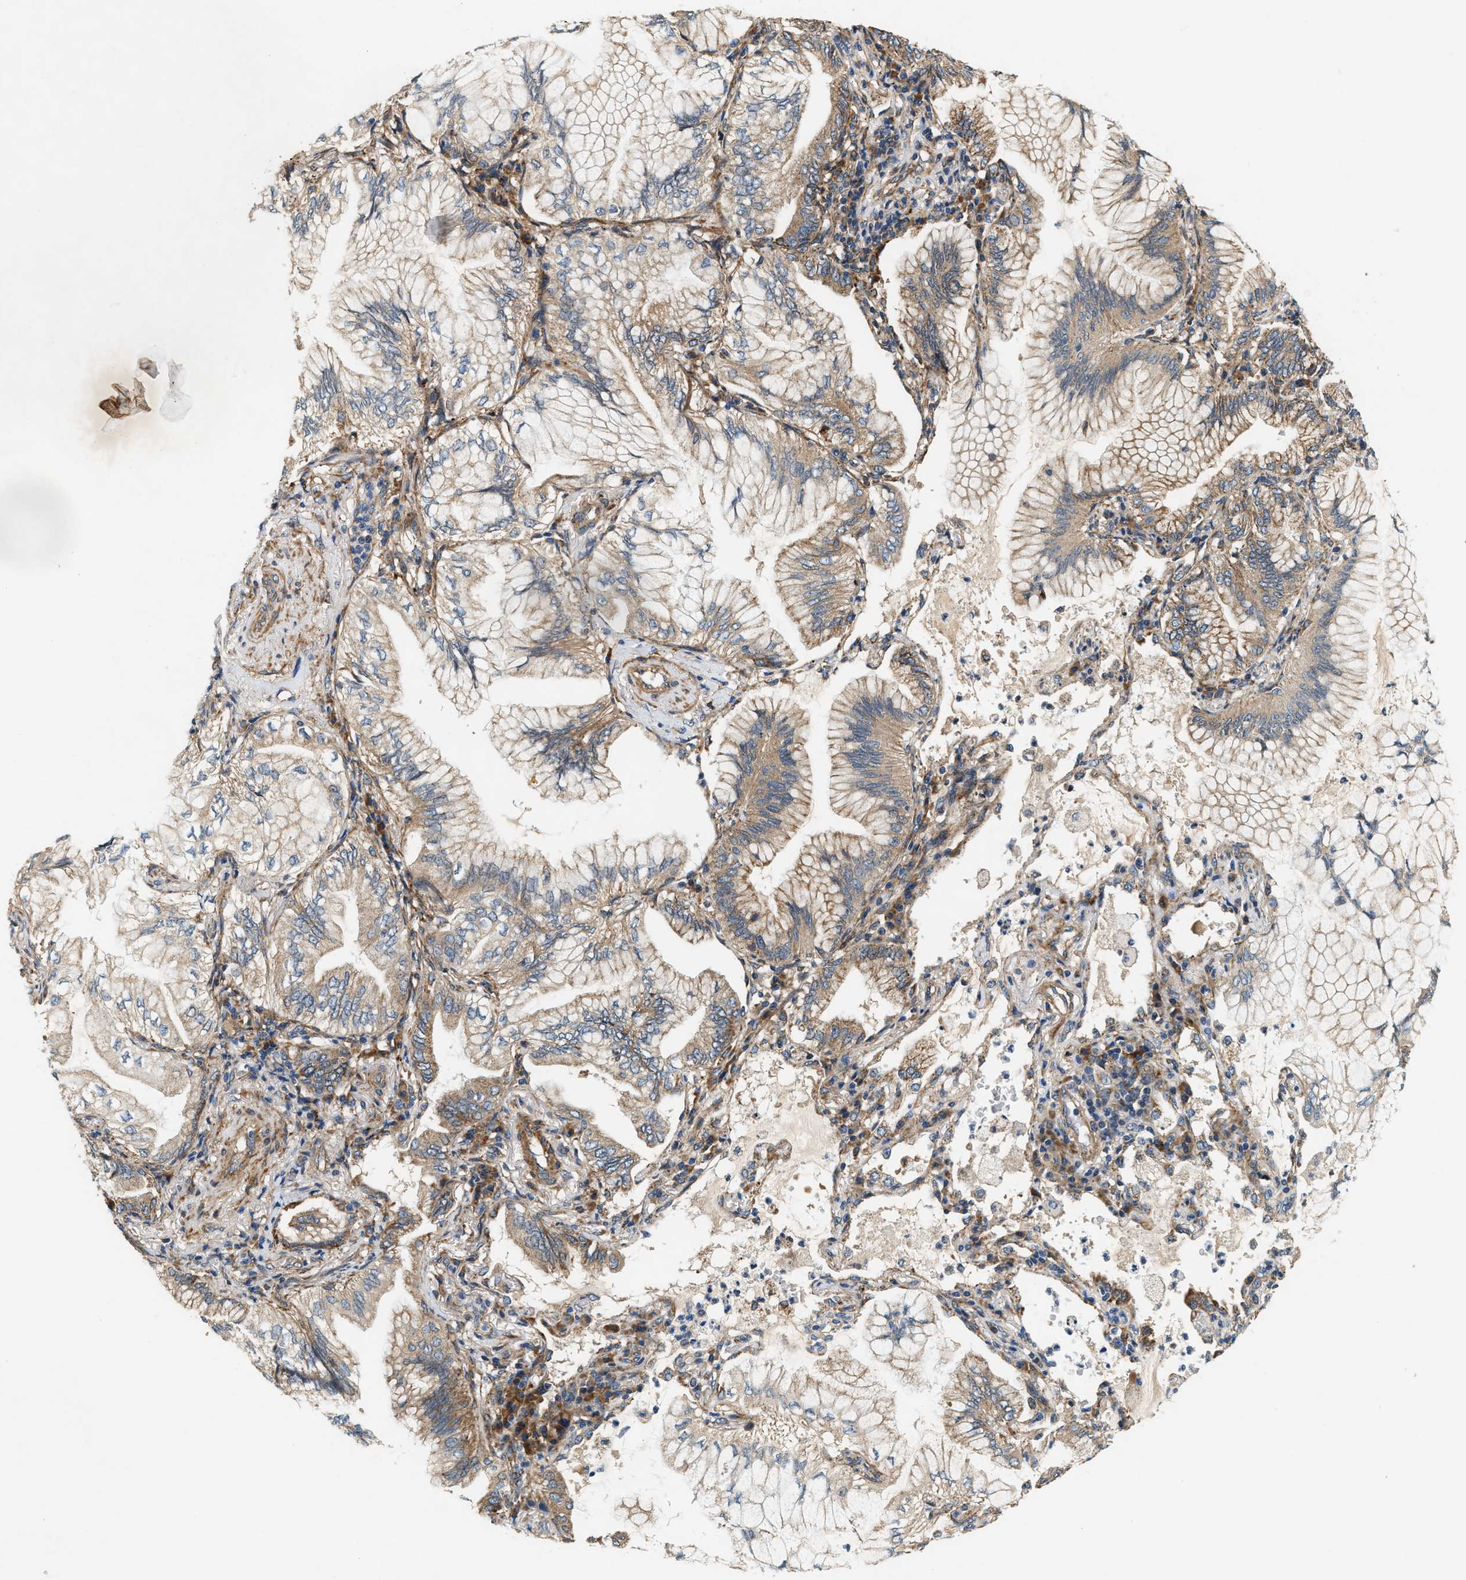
{"staining": {"intensity": "moderate", "quantity": ">75%", "location": "cytoplasmic/membranous"}, "tissue": "lung cancer", "cell_type": "Tumor cells", "image_type": "cancer", "snomed": [{"axis": "morphology", "description": "Adenocarcinoma, NOS"}, {"axis": "topography", "description": "Lung"}], "caption": "A brown stain highlights moderate cytoplasmic/membranous positivity of a protein in human lung adenocarcinoma tumor cells.", "gene": "DUSP10", "patient": {"sex": "female", "age": 70}}